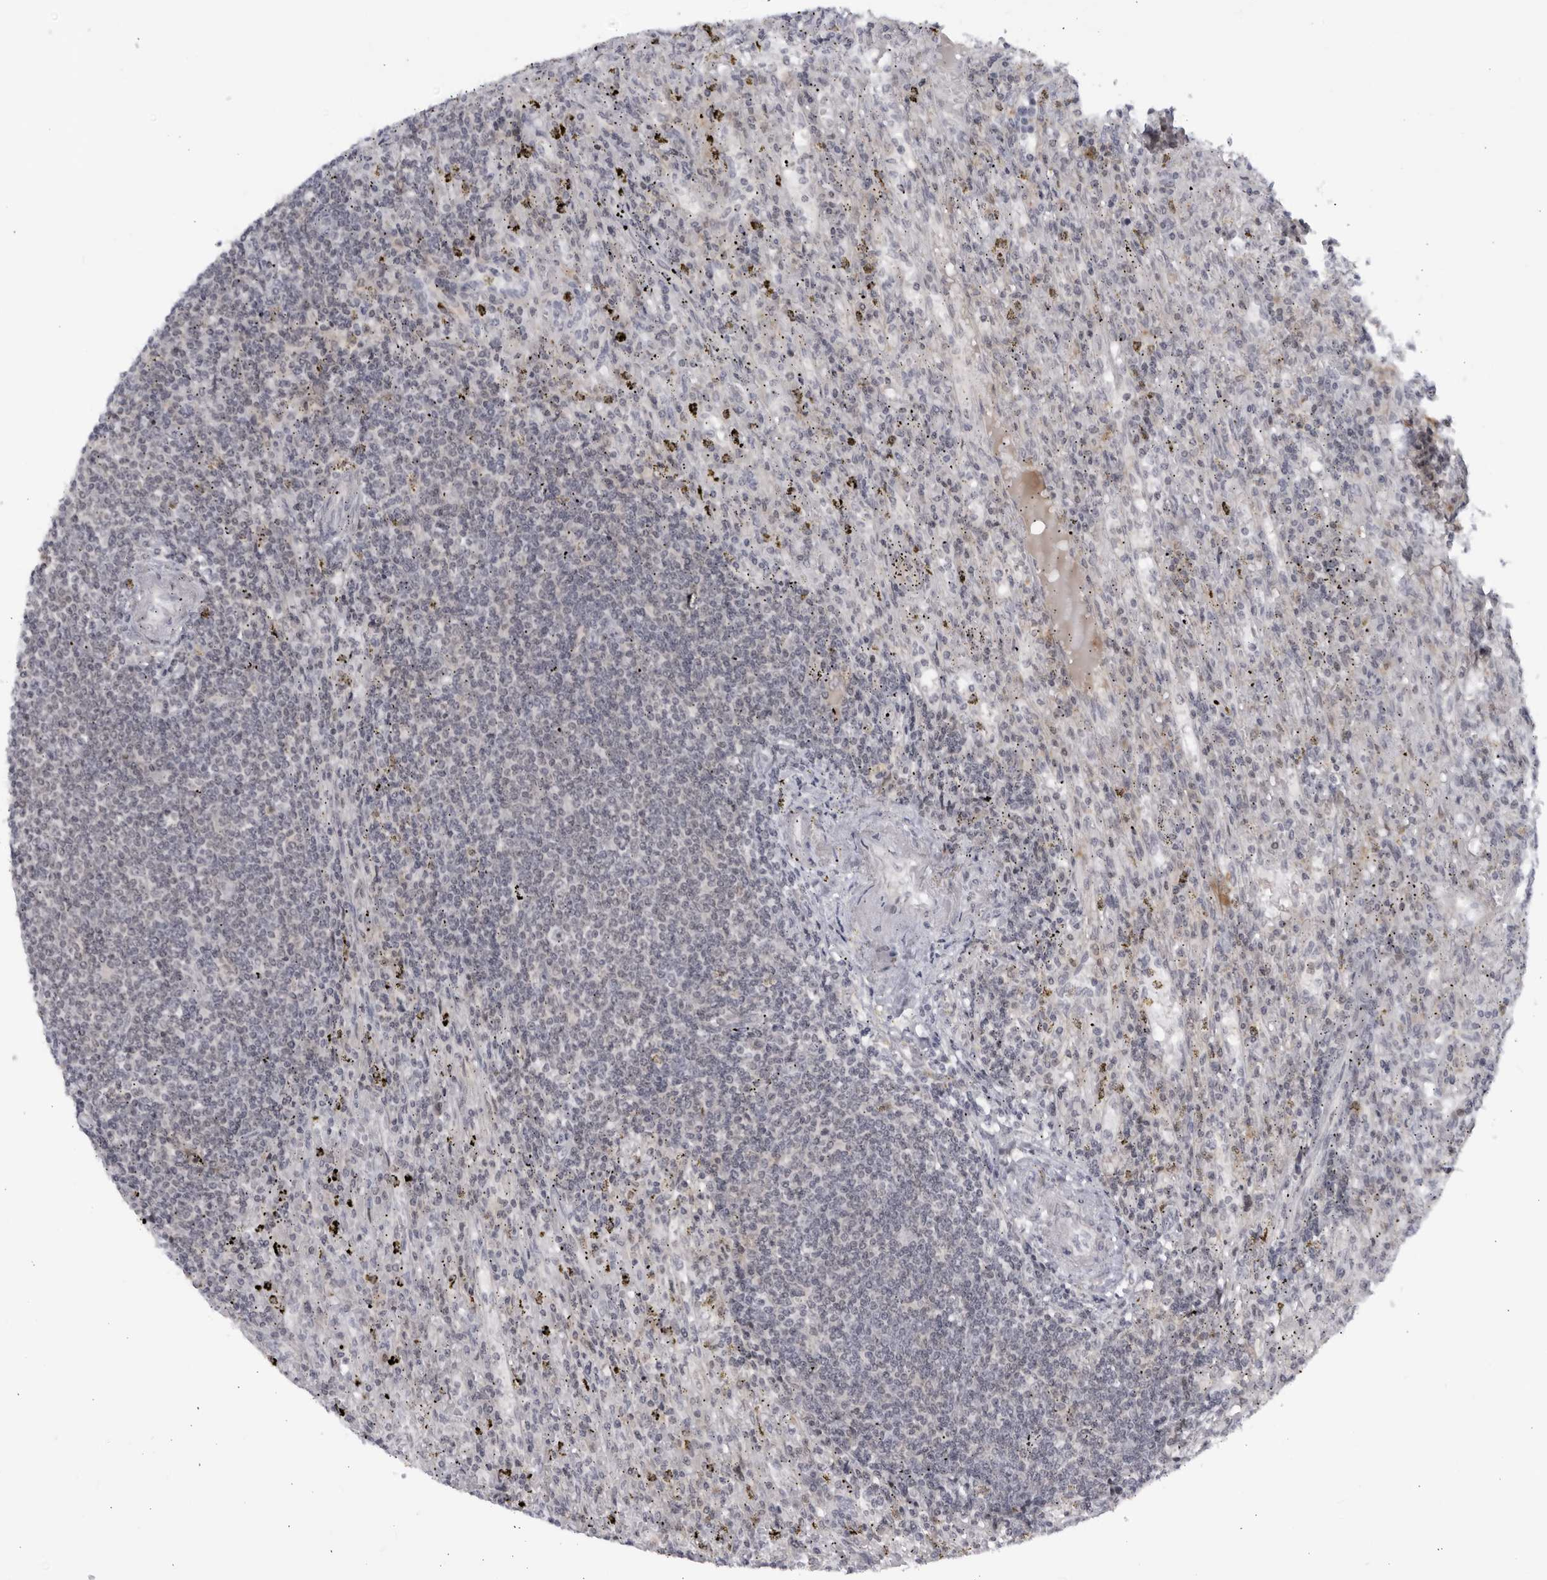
{"staining": {"intensity": "negative", "quantity": "none", "location": "none"}, "tissue": "lymphoma", "cell_type": "Tumor cells", "image_type": "cancer", "snomed": [{"axis": "morphology", "description": "Malignant lymphoma, non-Hodgkin's type, Low grade"}, {"axis": "topography", "description": "Spleen"}], "caption": "High magnification brightfield microscopy of malignant lymphoma, non-Hodgkin's type (low-grade) stained with DAB (brown) and counterstained with hematoxylin (blue): tumor cells show no significant positivity.", "gene": "DTL", "patient": {"sex": "male", "age": 76}}